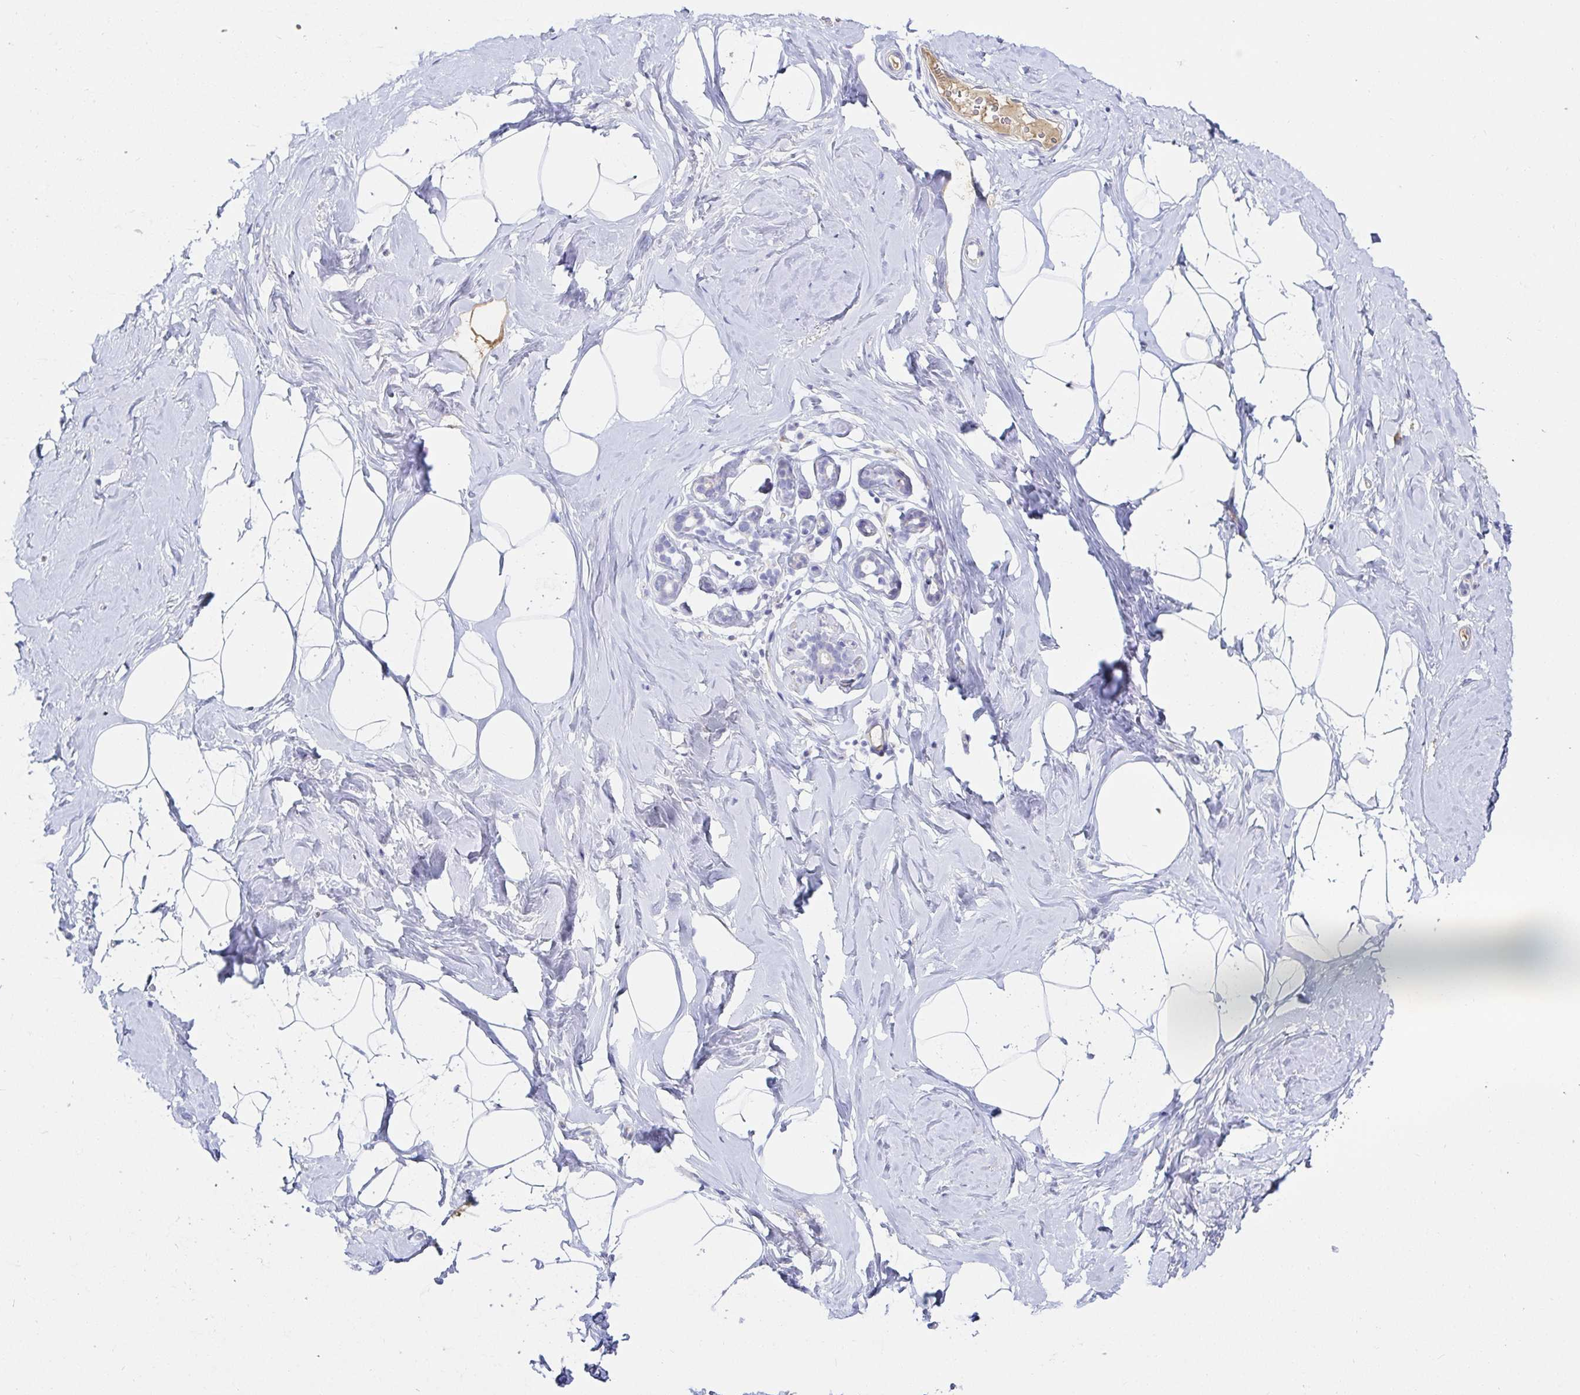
{"staining": {"intensity": "negative", "quantity": "none", "location": "none"}, "tissue": "breast", "cell_type": "Adipocytes", "image_type": "normal", "snomed": [{"axis": "morphology", "description": "Normal tissue, NOS"}, {"axis": "topography", "description": "Breast"}], "caption": "DAB immunohistochemical staining of benign human breast demonstrates no significant positivity in adipocytes. (DAB (3,3'-diaminobenzidine) IHC, high magnification).", "gene": "C4orf17", "patient": {"sex": "female", "age": 32}}